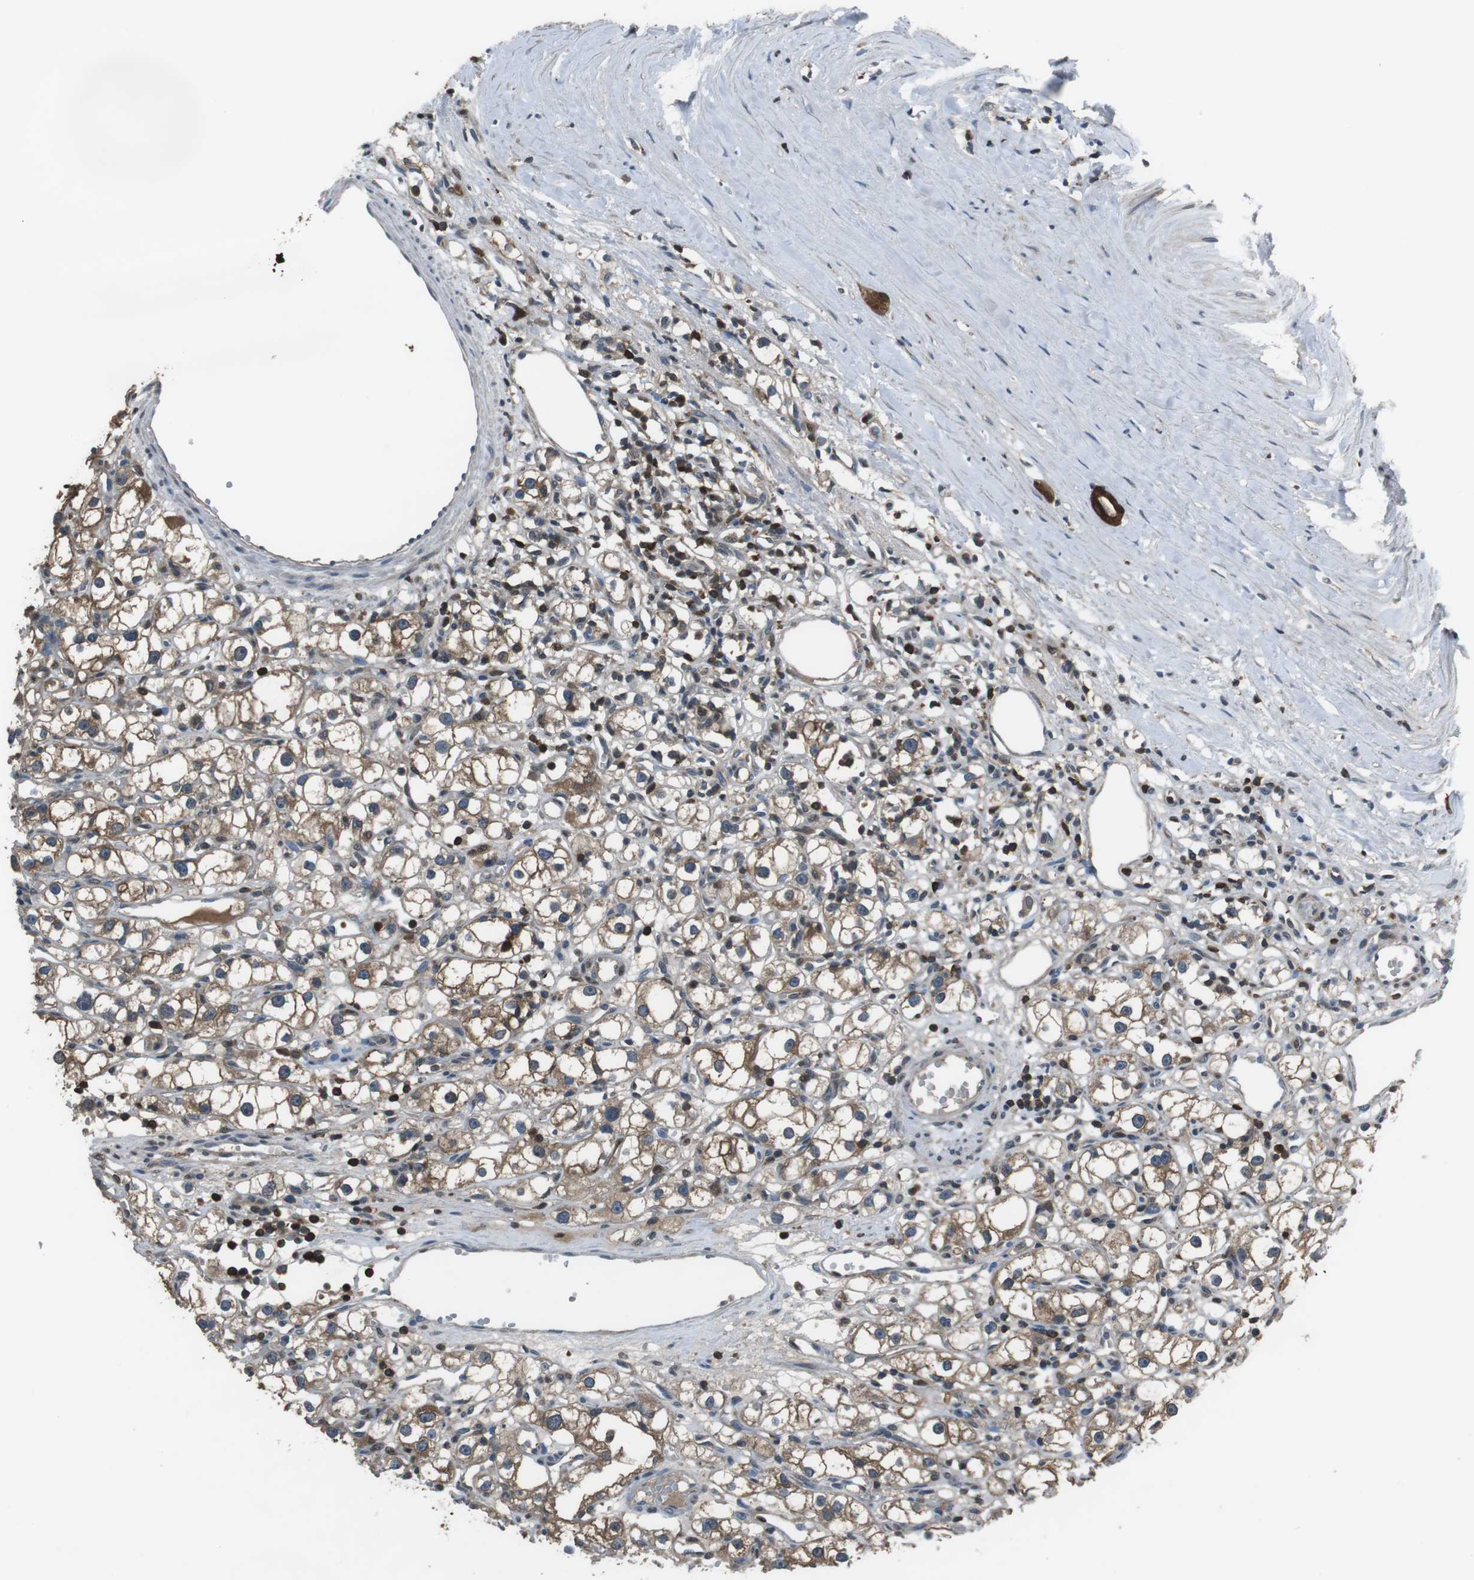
{"staining": {"intensity": "moderate", "quantity": ">75%", "location": "cytoplasmic/membranous"}, "tissue": "renal cancer", "cell_type": "Tumor cells", "image_type": "cancer", "snomed": [{"axis": "morphology", "description": "Adenocarcinoma, NOS"}, {"axis": "topography", "description": "Kidney"}], "caption": "Renal cancer (adenocarcinoma) stained with a protein marker reveals moderate staining in tumor cells.", "gene": "TWSG1", "patient": {"sex": "male", "age": 56}}